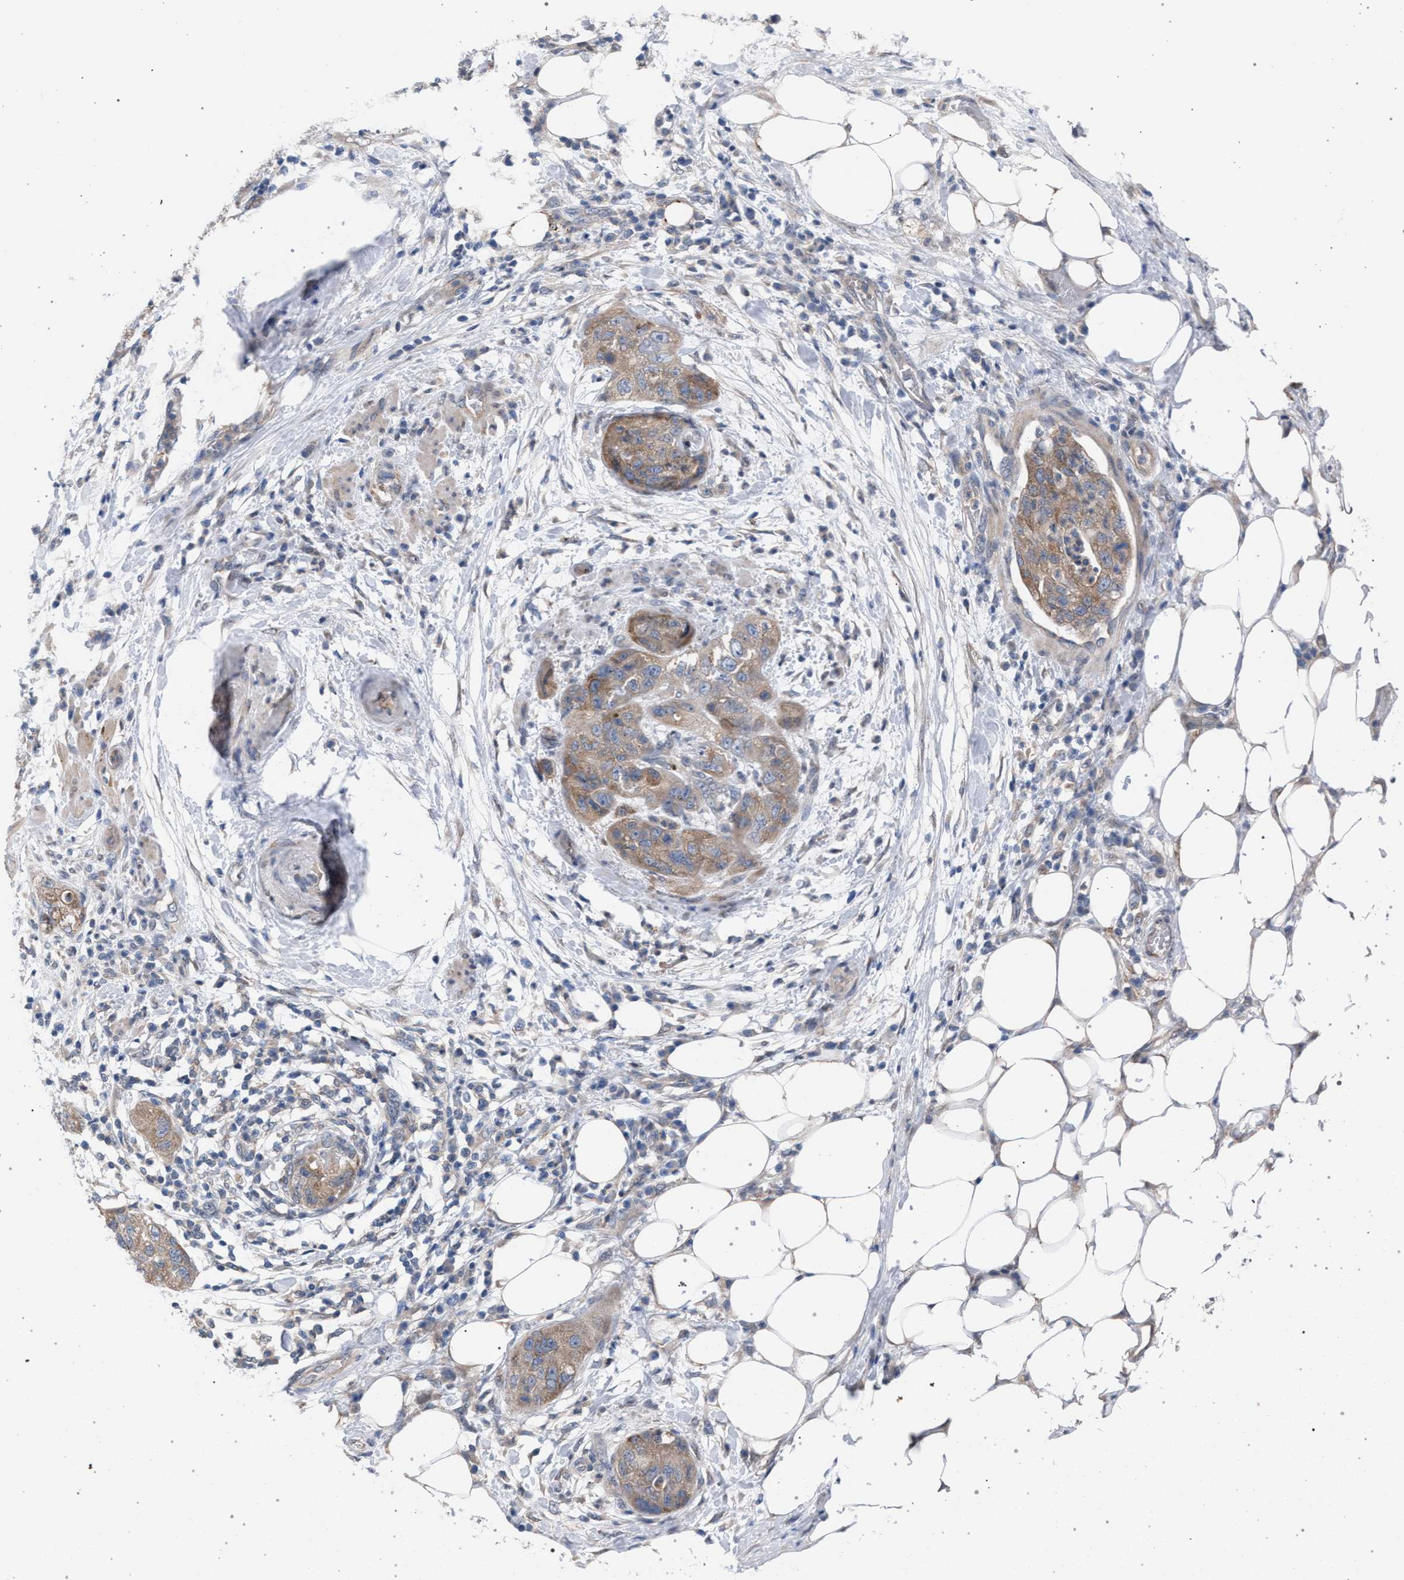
{"staining": {"intensity": "weak", "quantity": ">75%", "location": "cytoplasmic/membranous"}, "tissue": "pancreatic cancer", "cell_type": "Tumor cells", "image_type": "cancer", "snomed": [{"axis": "morphology", "description": "Adenocarcinoma, NOS"}, {"axis": "topography", "description": "Pancreas"}], "caption": "Approximately >75% of tumor cells in pancreatic cancer reveal weak cytoplasmic/membranous protein positivity as visualized by brown immunohistochemical staining.", "gene": "ARPC5L", "patient": {"sex": "female", "age": 78}}